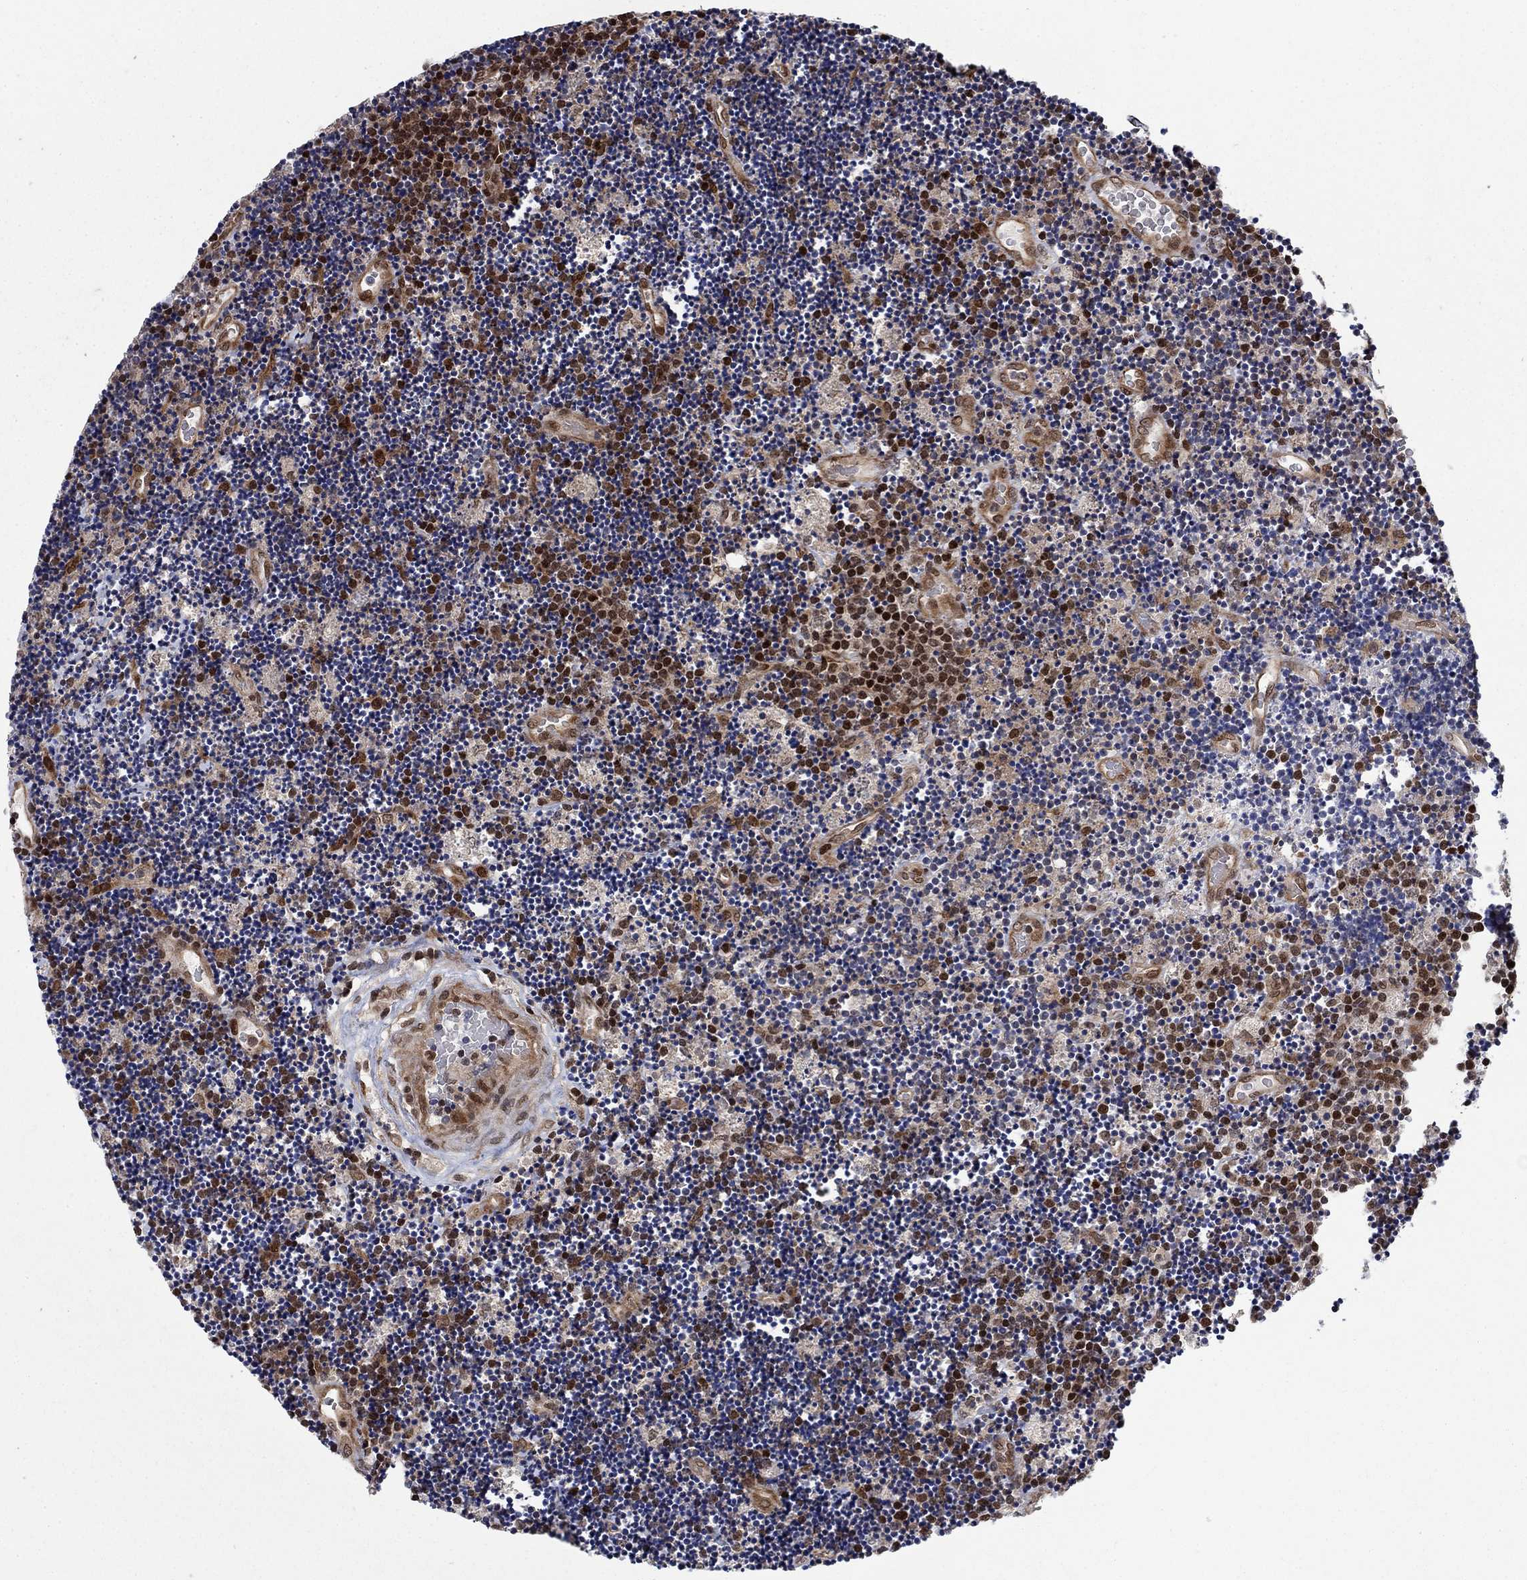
{"staining": {"intensity": "strong", "quantity": "25%-75%", "location": "nuclear"}, "tissue": "lymphoma", "cell_type": "Tumor cells", "image_type": "cancer", "snomed": [{"axis": "morphology", "description": "Malignant lymphoma, non-Hodgkin's type, Low grade"}, {"axis": "topography", "description": "Brain"}], "caption": "A brown stain labels strong nuclear positivity of a protein in lymphoma tumor cells.", "gene": "PRICKLE4", "patient": {"sex": "female", "age": 66}}